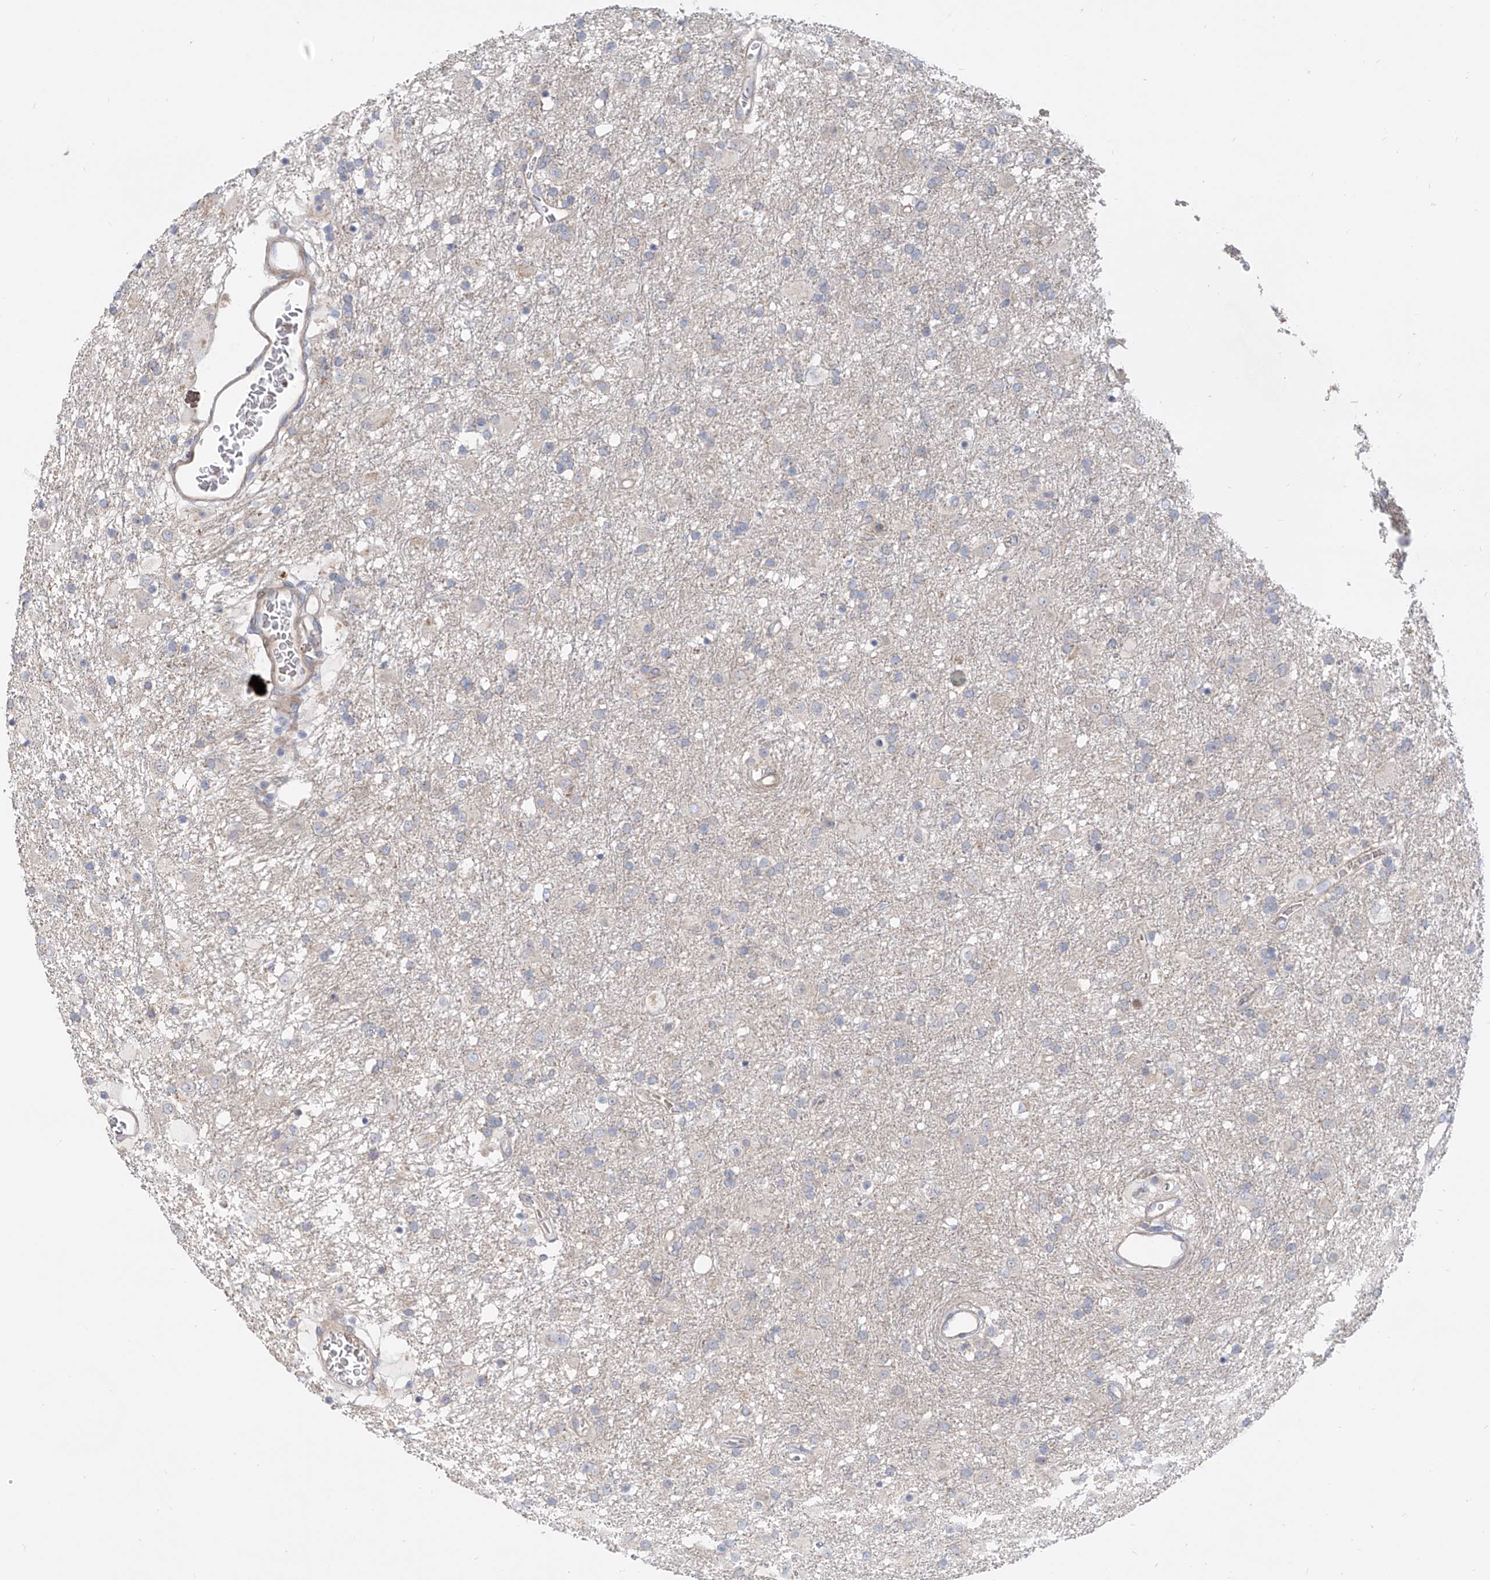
{"staining": {"intensity": "negative", "quantity": "none", "location": "none"}, "tissue": "glioma", "cell_type": "Tumor cells", "image_type": "cancer", "snomed": [{"axis": "morphology", "description": "Glioma, malignant, Low grade"}, {"axis": "topography", "description": "Brain"}], "caption": "Protein analysis of low-grade glioma (malignant) exhibits no significant staining in tumor cells.", "gene": "LRRC1", "patient": {"sex": "male", "age": 65}}